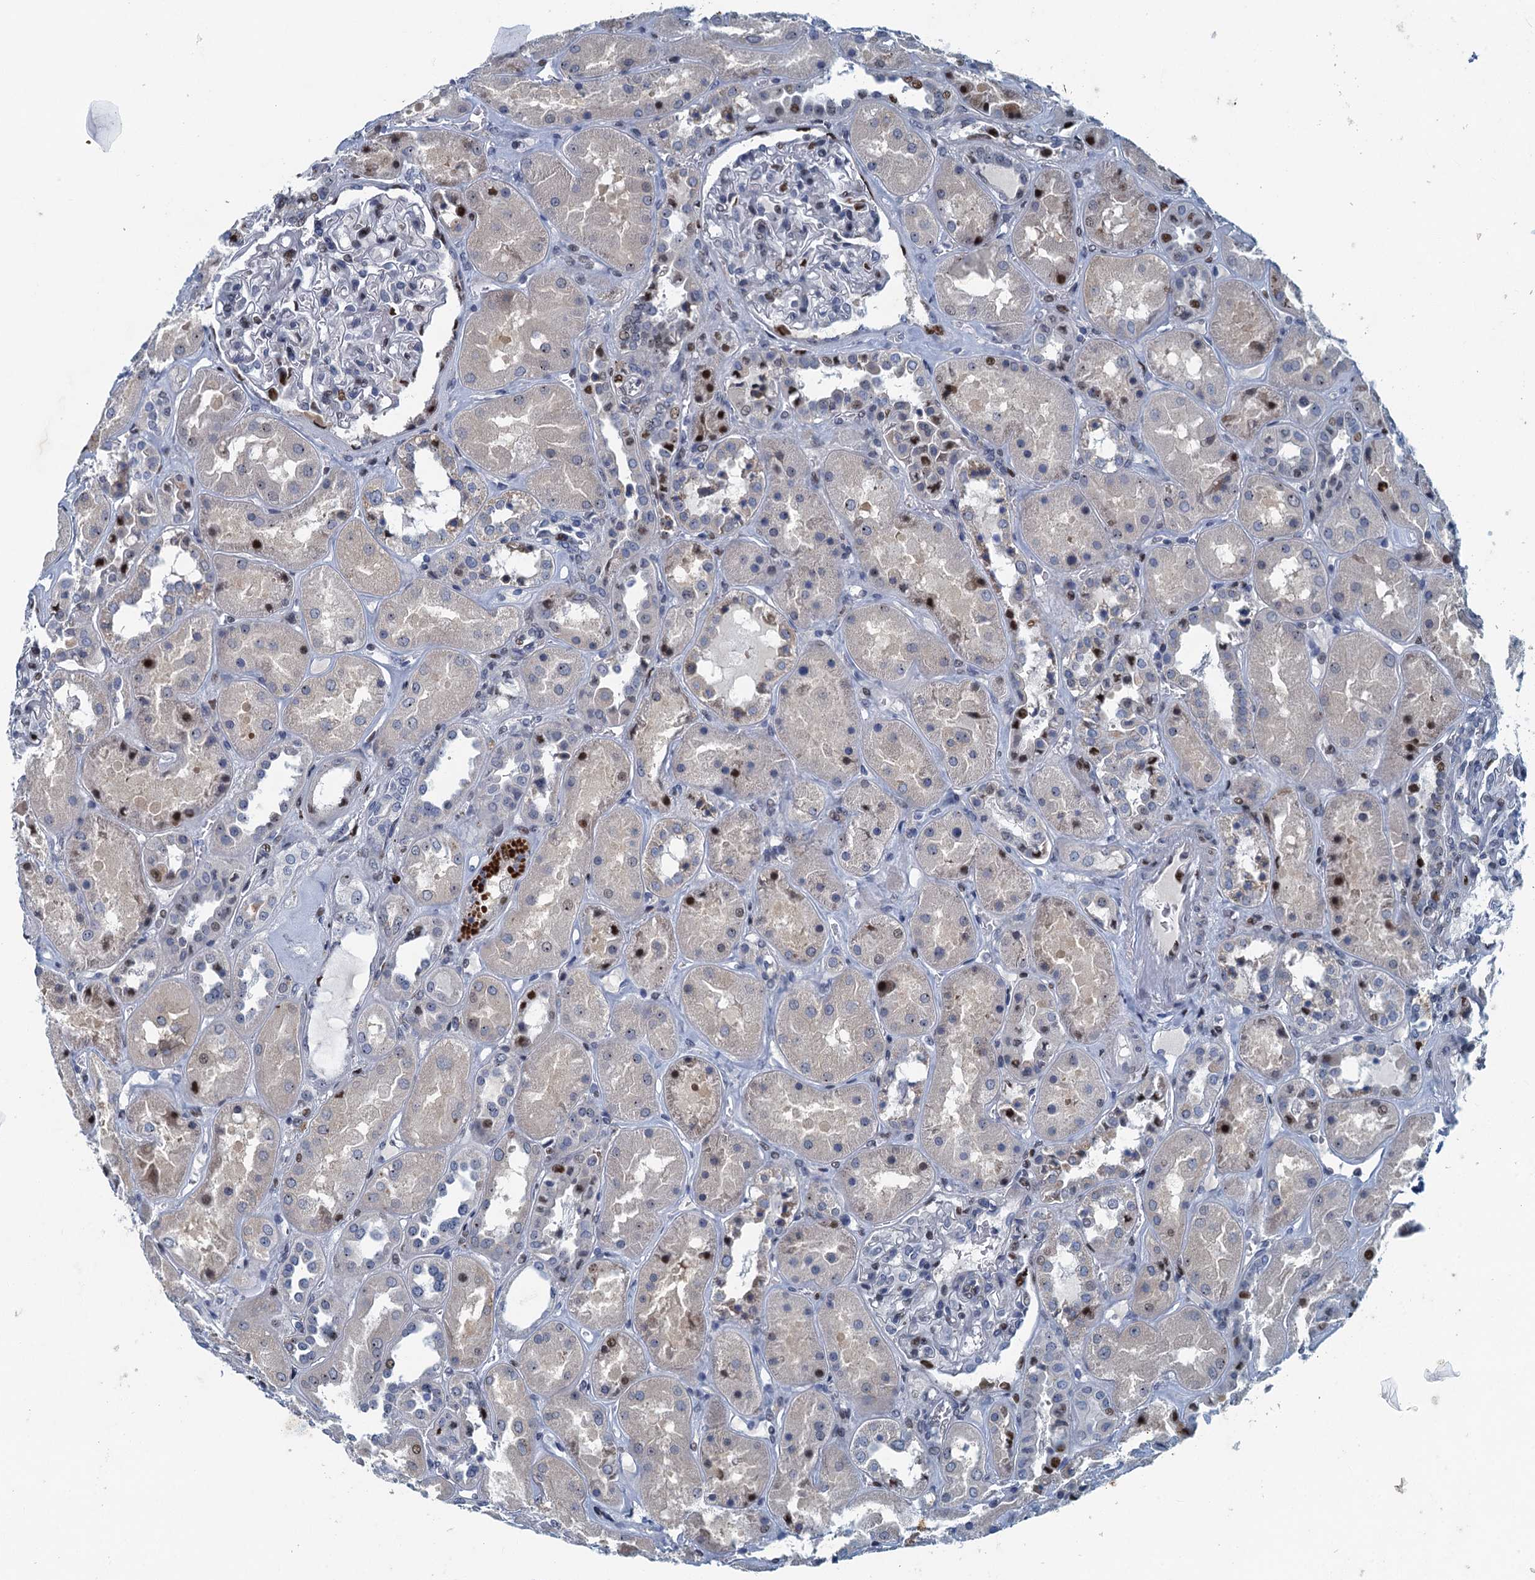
{"staining": {"intensity": "moderate", "quantity": "<25%", "location": "nuclear"}, "tissue": "kidney", "cell_type": "Cells in glomeruli", "image_type": "normal", "snomed": [{"axis": "morphology", "description": "Normal tissue, NOS"}, {"axis": "topography", "description": "Kidney"}], "caption": "High-magnification brightfield microscopy of benign kidney stained with DAB (3,3'-diaminobenzidine) (brown) and counterstained with hematoxylin (blue). cells in glomeruli exhibit moderate nuclear expression is present in about<25% of cells. (brown staining indicates protein expression, while blue staining denotes nuclei).", "gene": "ANKRD13D", "patient": {"sex": "male", "age": 70}}